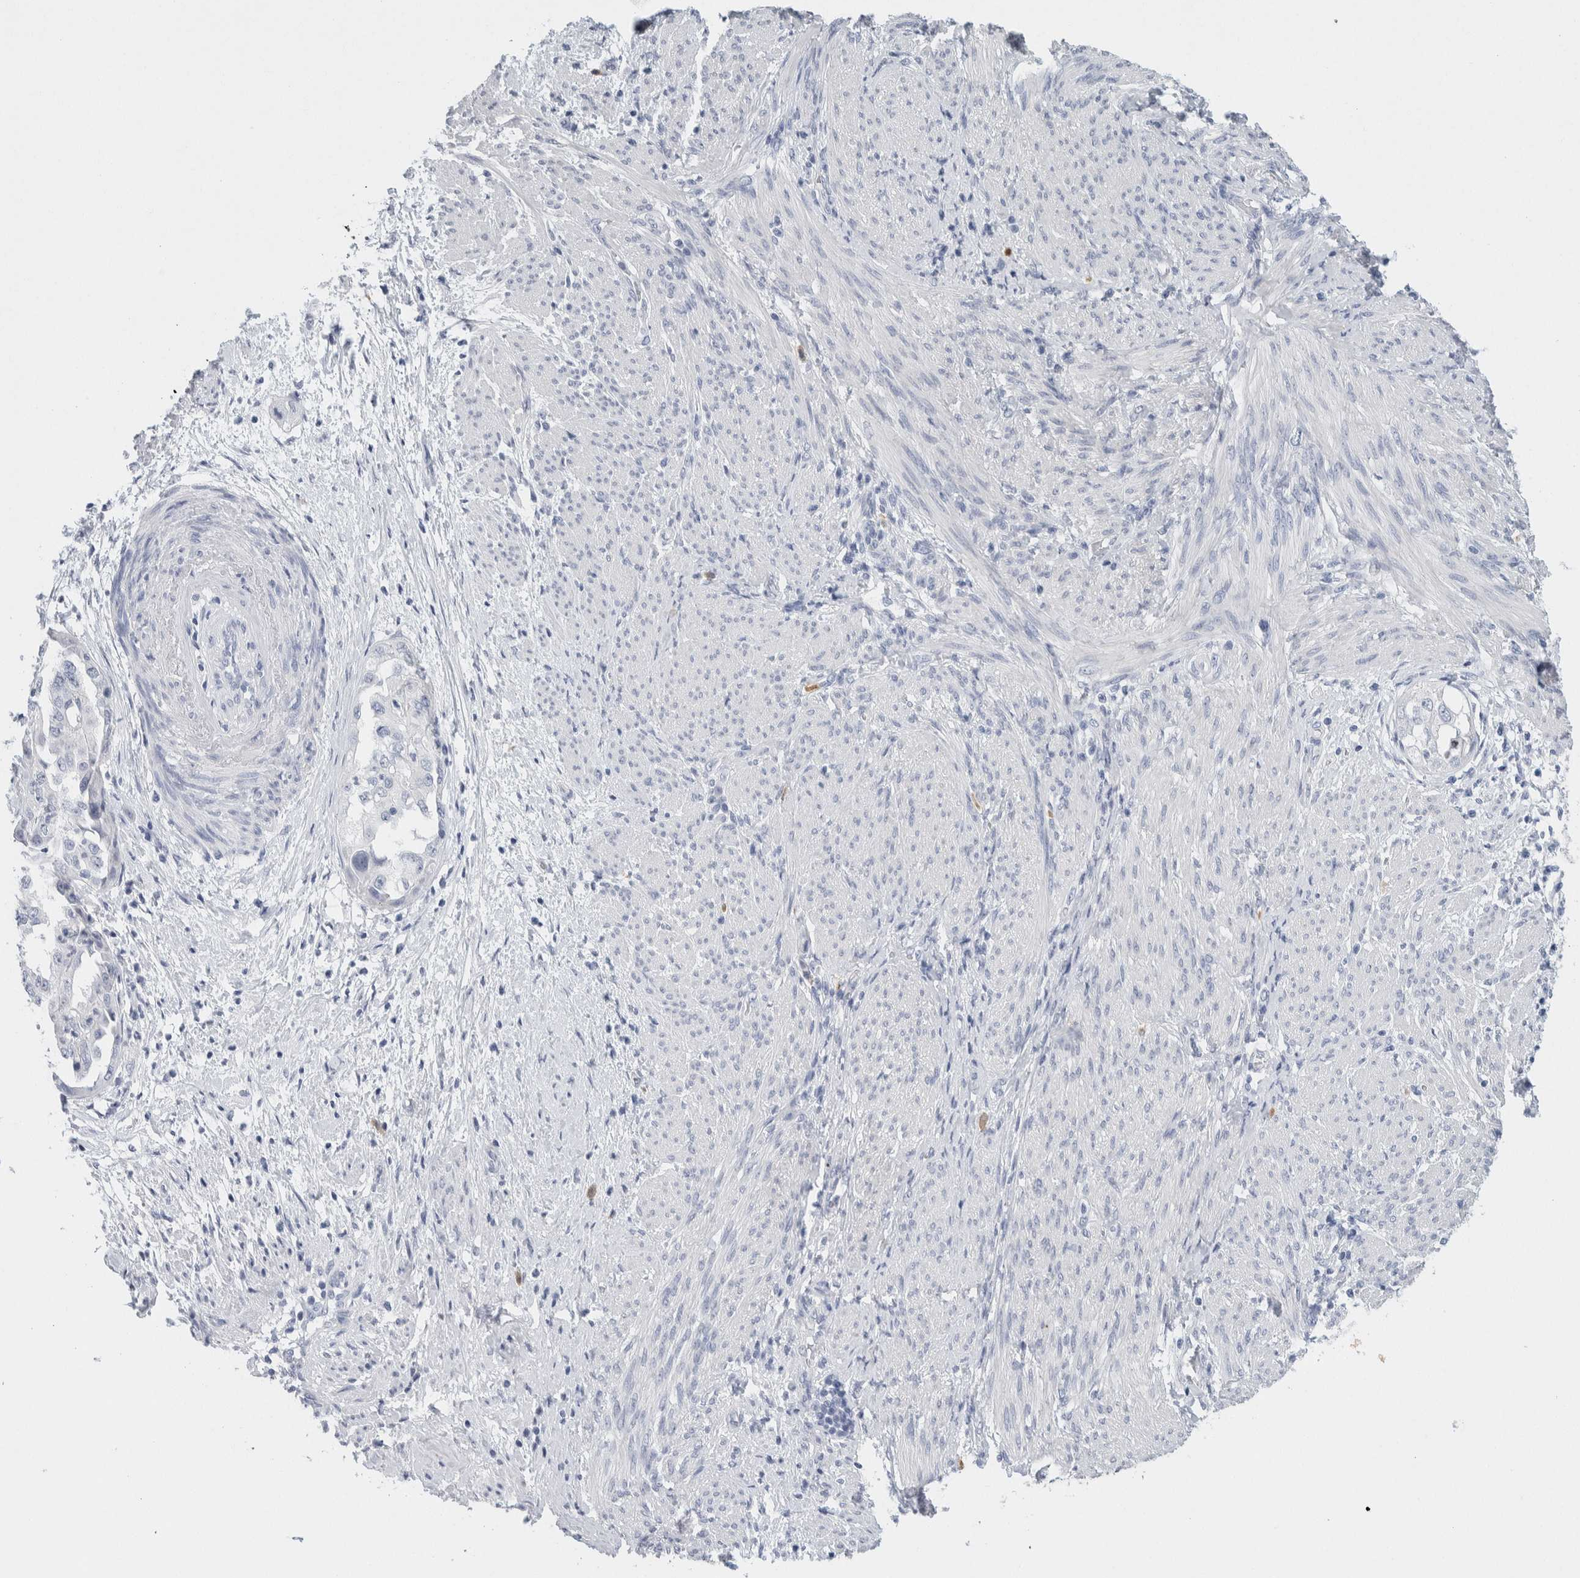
{"staining": {"intensity": "negative", "quantity": "none", "location": "none"}, "tissue": "endometrial cancer", "cell_type": "Tumor cells", "image_type": "cancer", "snomed": [{"axis": "morphology", "description": "Adenocarcinoma, NOS"}, {"axis": "topography", "description": "Endometrium"}], "caption": "A micrograph of human endometrial cancer is negative for staining in tumor cells.", "gene": "SCN2A", "patient": {"sex": "female", "age": 85}}